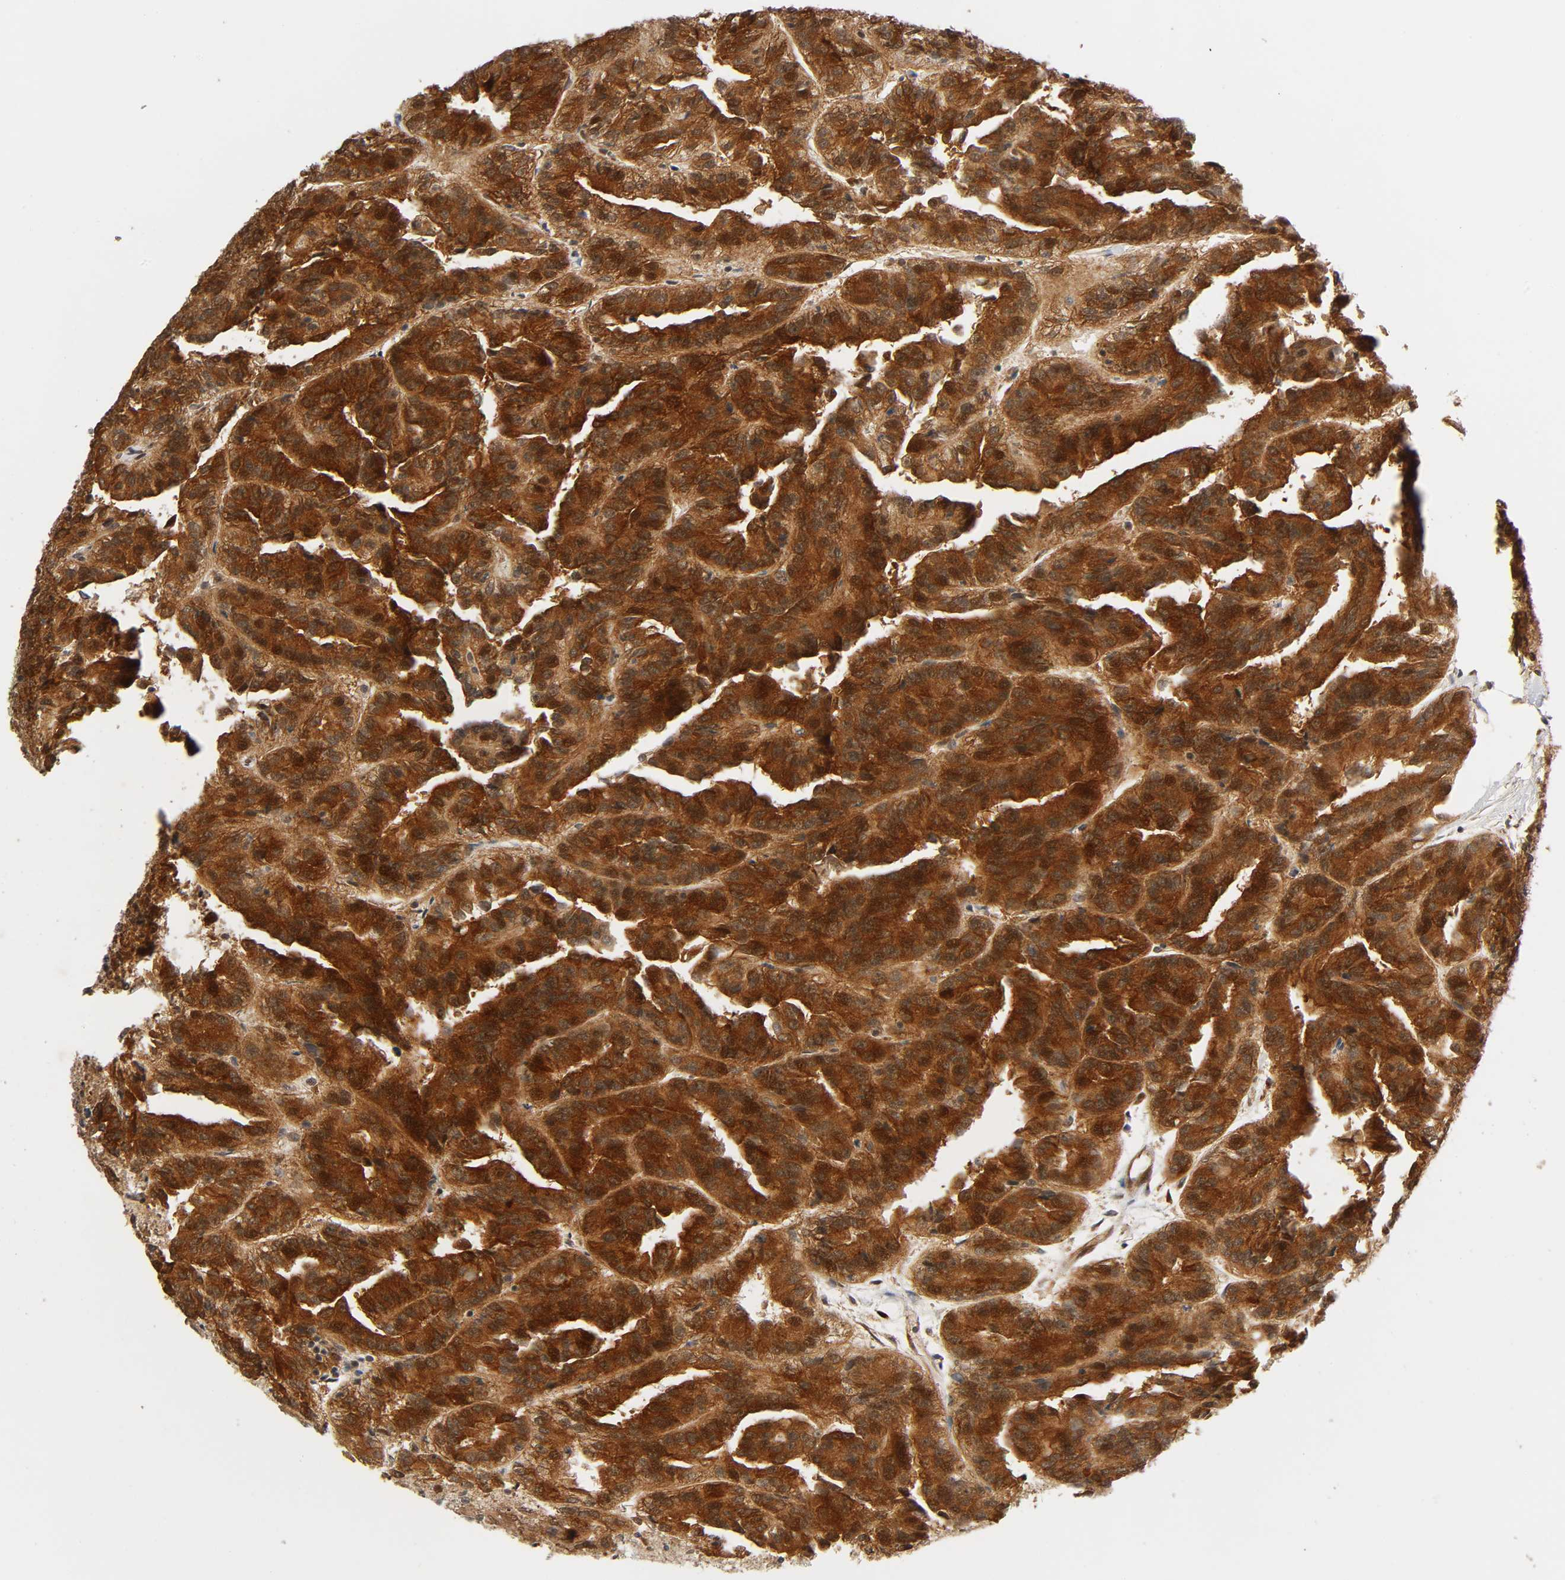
{"staining": {"intensity": "strong", "quantity": ">75%", "location": "cytoplasmic/membranous,nuclear"}, "tissue": "renal cancer", "cell_type": "Tumor cells", "image_type": "cancer", "snomed": [{"axis": "morphology", "description": "Adenocarcinoma, NOS"}, {"axis": "topography", "description": "Kidney"}], "caption": "Adenocarcinoma (renal) tissue exhibits strong cytoplasmic/membranous and nuclear positivity in approximately >75% of tumor cells, visualized by immunohistochemistry.", "gene": "IQCJ-SCHIP1", "patient": {"sex": "male", "age": 46}}